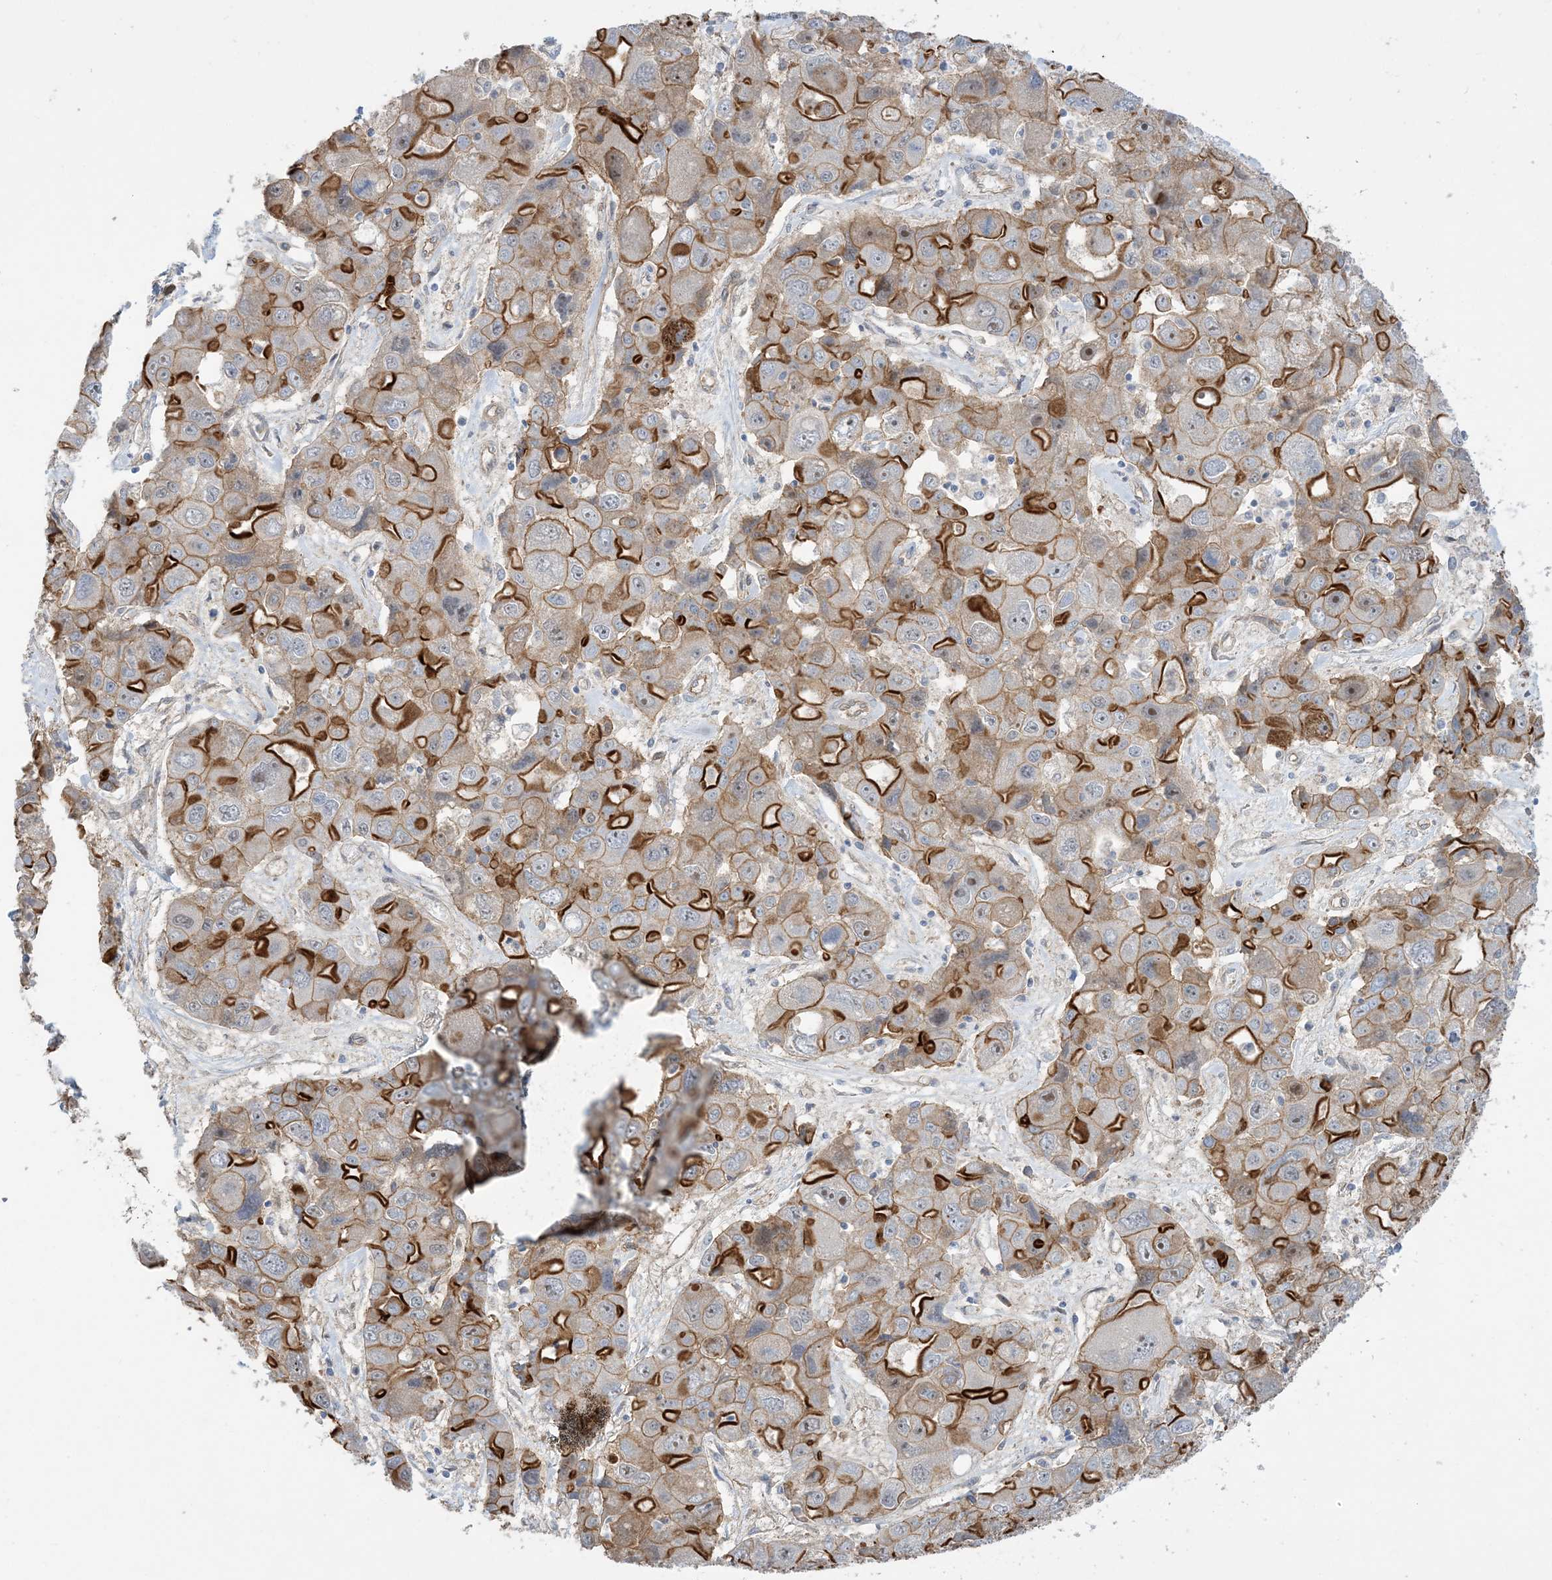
{"staining": {"intensity": "strong", "quantity": "25%-75%", "location": "cytoplasmic/membranous"}, "tissue": "liver cancer", "cell_type": "Tumor cells", "image_type": "cancer", "snomed": [{"axis": "morphology", "description": "Cholangiocarcinoma"}, {"axis": "topography", "description": "Liver"}], "caption": "Liver cancer (cholangiocarcinoma) was stained to show a protein in brown. There is high levels of strong cytoplasmic/membranous positivity in about 25%-75% of tumor cells.", "gene": "AOC1", "patient": {"sex": "male", "age": 67}}